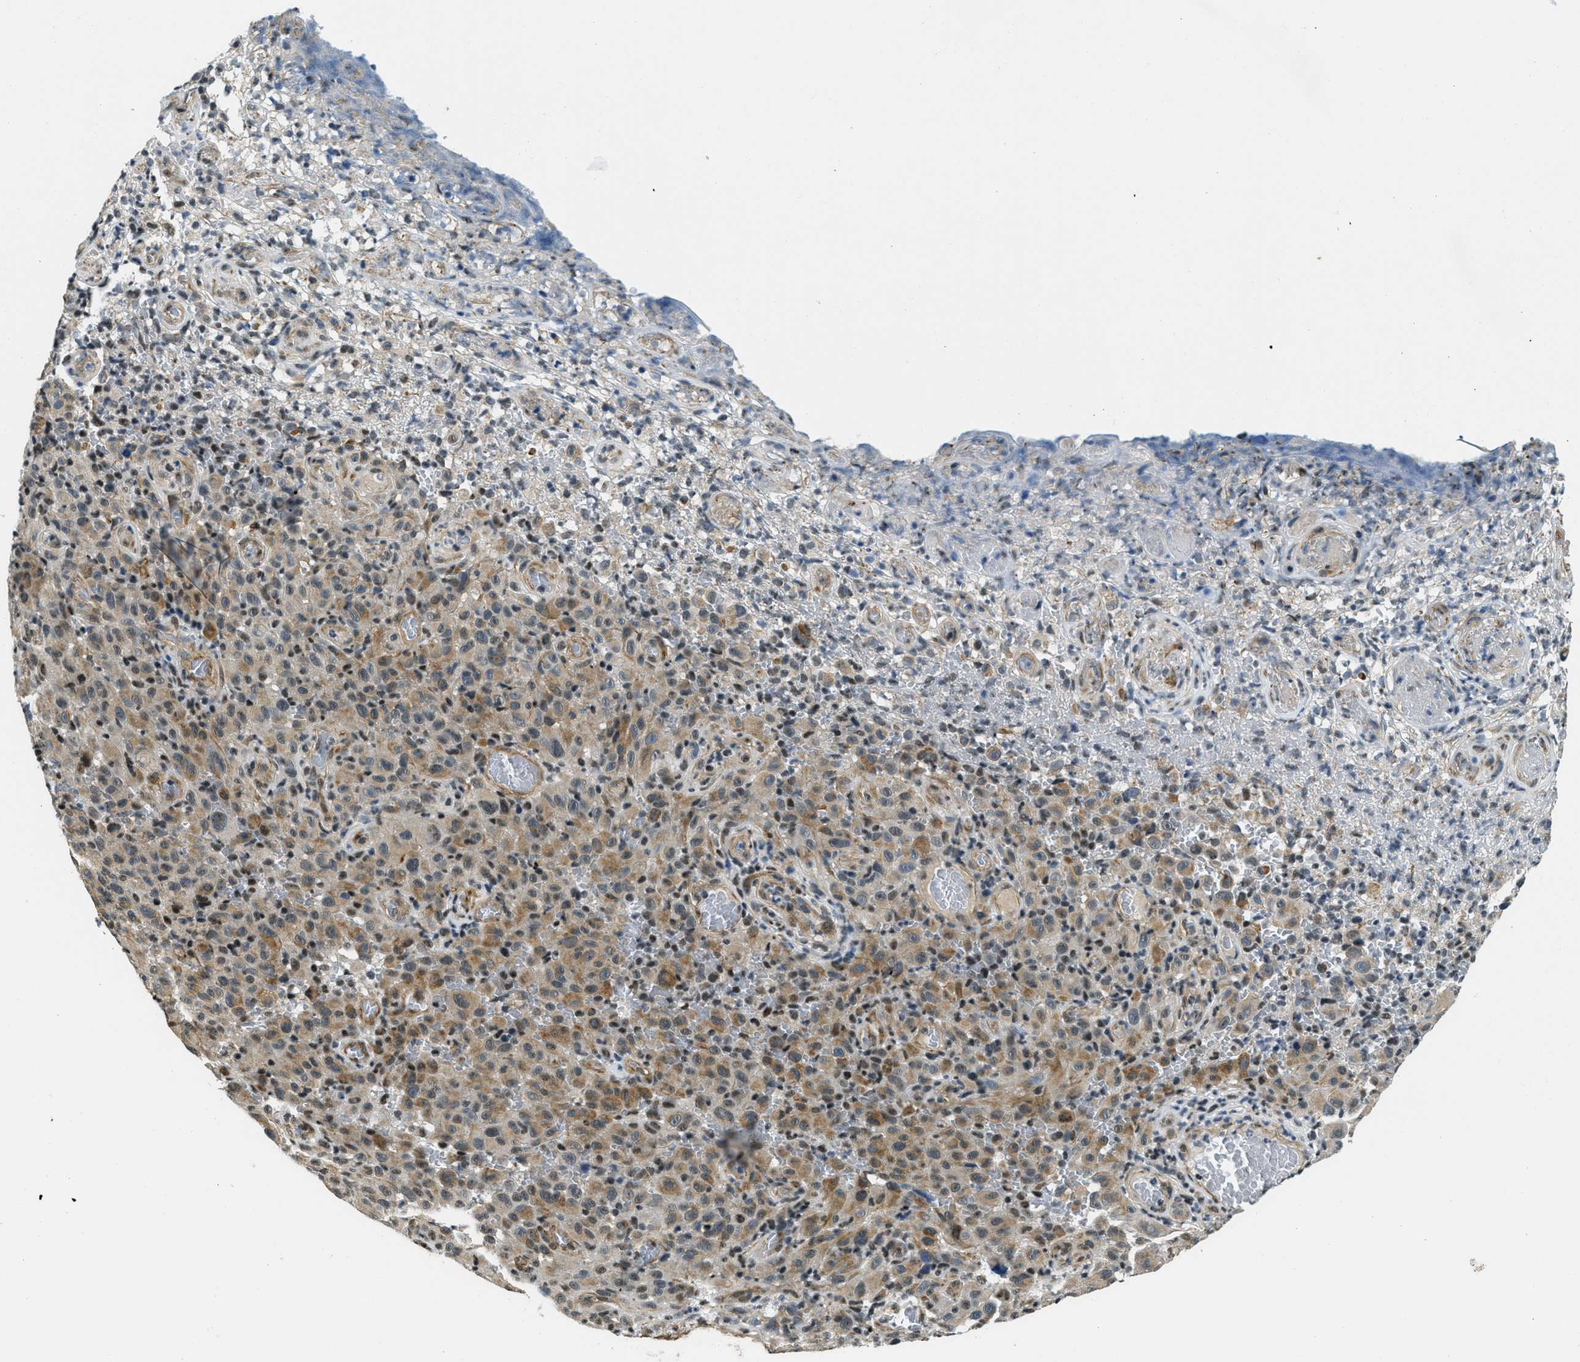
{"staining": {"intensity": "moderate", "quantity": "25%-75%", "location": "cytoplasmic/membranous"}, "tissue": "melanoma", "cell_type": "Tumor cells", "image_type": "cancer", "snomed": [{"axis": "morphology", "description": "Malignant melanoma, NOS"}, {"axis": "topography", "description": "Skin"}], "caption": "A high-resolution histopathology image shows immunohistochemistry (IHC) staining of melanoma, which shows moderate cytoplasmic/membranous positivity in about 25%-75% of tumor cells.", "gene": "CFAP36", "patient": {"sex": "female", "age": 82}}